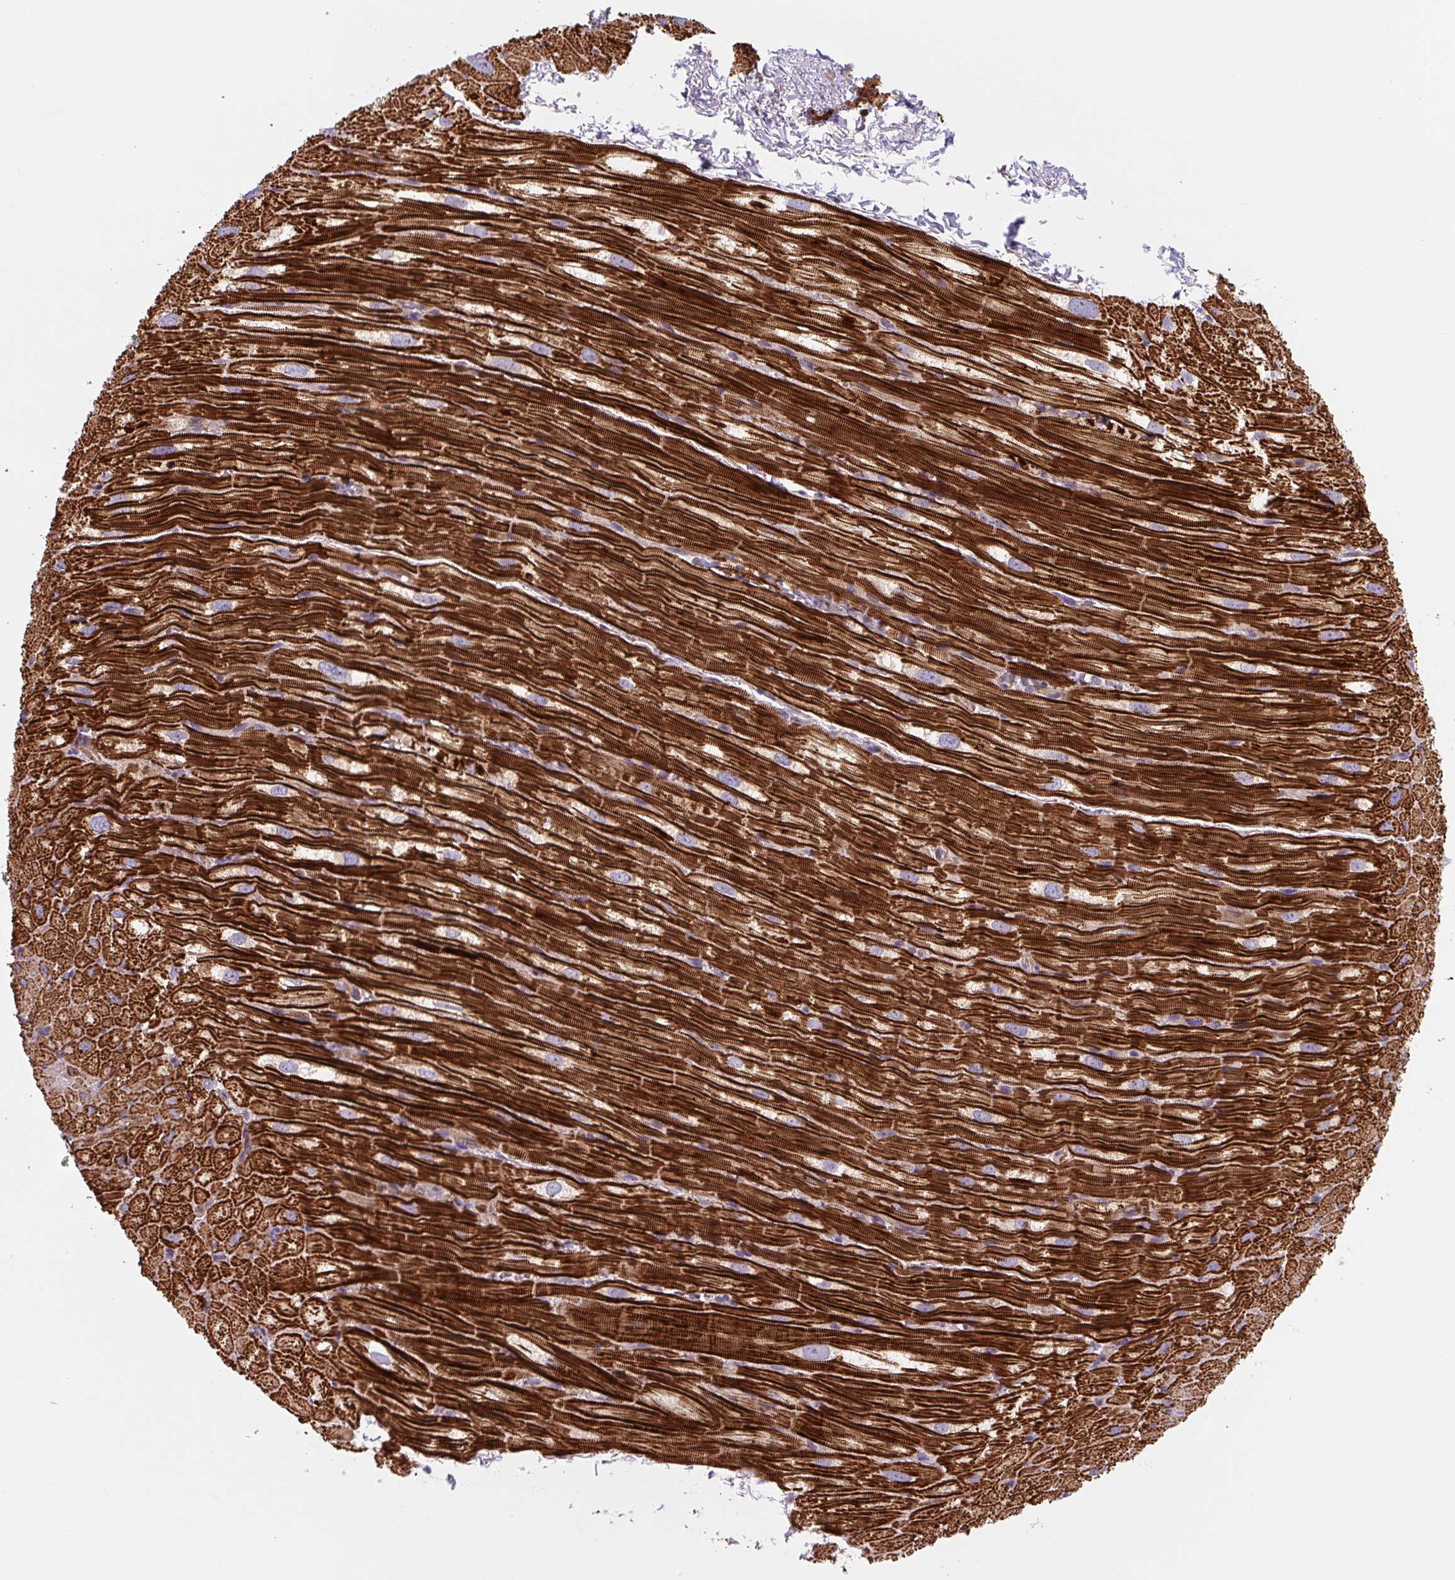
{"staining": {"intensity": "strong", "quantity": ">75%", "location": "cytoplasmic/membranous"}, "tissue": "heart muscle", "cell_type": "Cardiomyocytes", "image_type": "normal", "snomed": [{"axis": "morphology", "description": "Normal tissue, NOS"}, {"axis": "topography", "description": "Heart"}], "caption": "Normal heart muscle displays strong cytoplasmic/membranous expression in about >75% of cardiomyocytes, visualized by immunohistochemistry.", "gene": "DHFR2", "patient": {"sex": "male", "age": 62}}